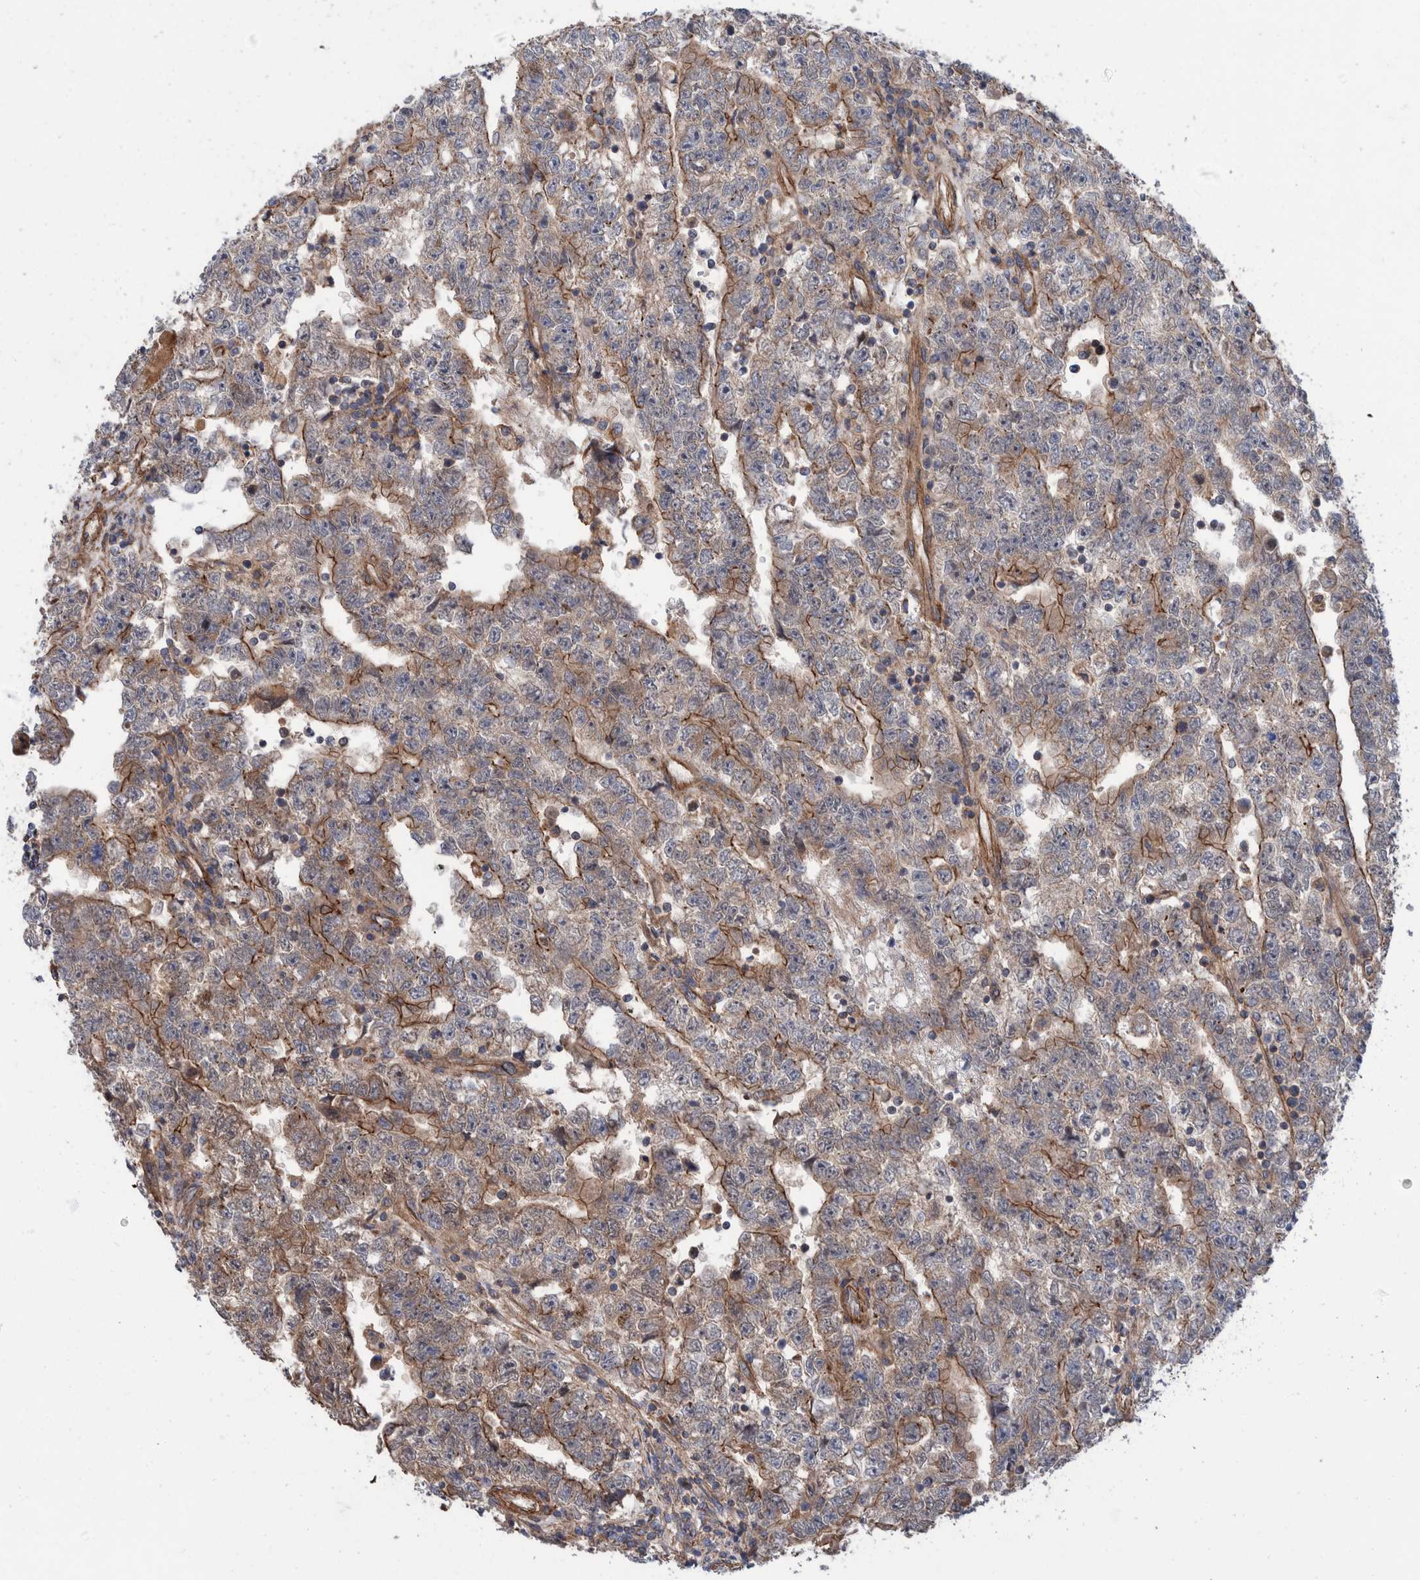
{"staining": {"intensity": "moderate", "quantity": "25%-75%", "location": "cytoplasmic/membranous"}, "tissue": "testis cancer", "cell_type": "Tumor cells", "image_type": "cancer", "snomed": [{"axis": "morphology", "description": "Carcinoma, Embryonal, NOS"}, {"axis": "topography", "description": "Testis"}], "caption": "IHC histopathology image of testis embryonal carcinoma stained for a protein (brown), which reveals medium levels of moderate cytoplasmic/membranous positivity in approximately 25%-75% of tumor cells.", "gene": "SLC25A10", "patient": {"sex": "male", "age": 25}}